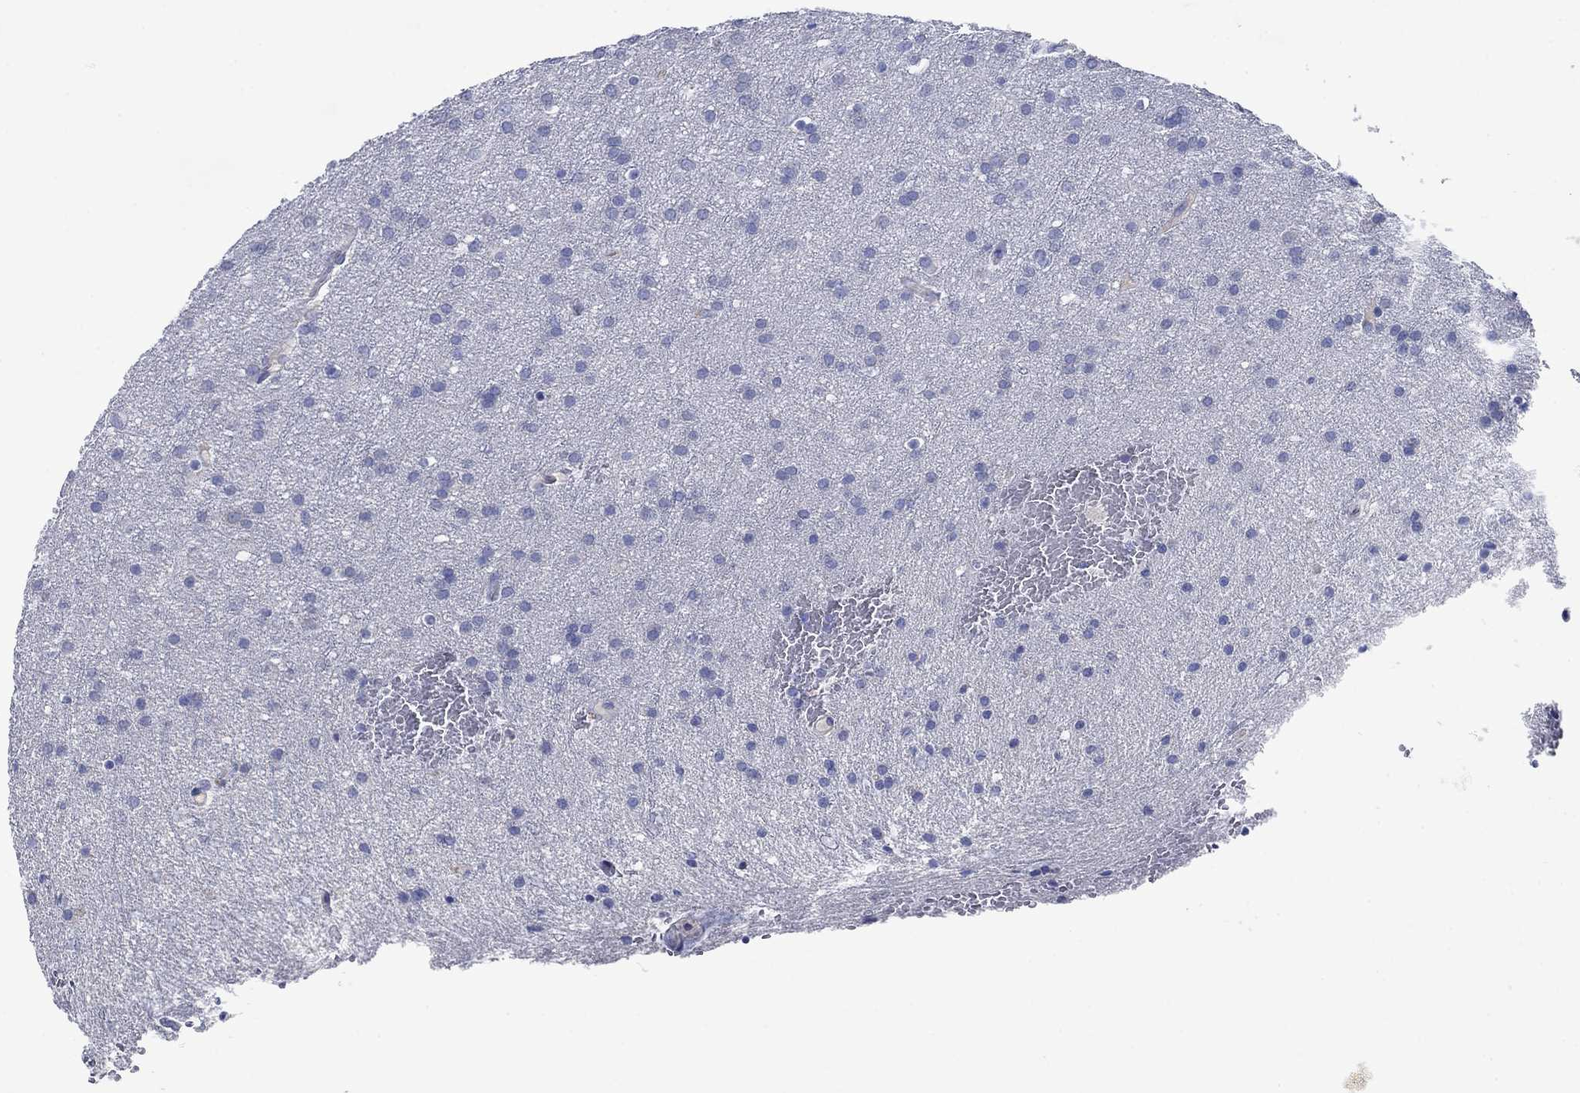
{"staining": {"intensity": "negative", "quantity": "none", "location": "none"}, "tissue": "glioma", "cell_type": "Tumor cells", "image_type": "cancer", "snomed": [{"axis": "morphology", "description": "Glioma, malignant, Low grade"}, {"axis": "topography", "description": "Brain"}], "caption": "A high-resolution photomicrograph shows immunohistochemistry (IHC) staining of malignant glioma (low-grade), which displays no significant expression in tumor cells.", "gene": "TRIM16", "patient": {"sex": "female", "age": 32}}